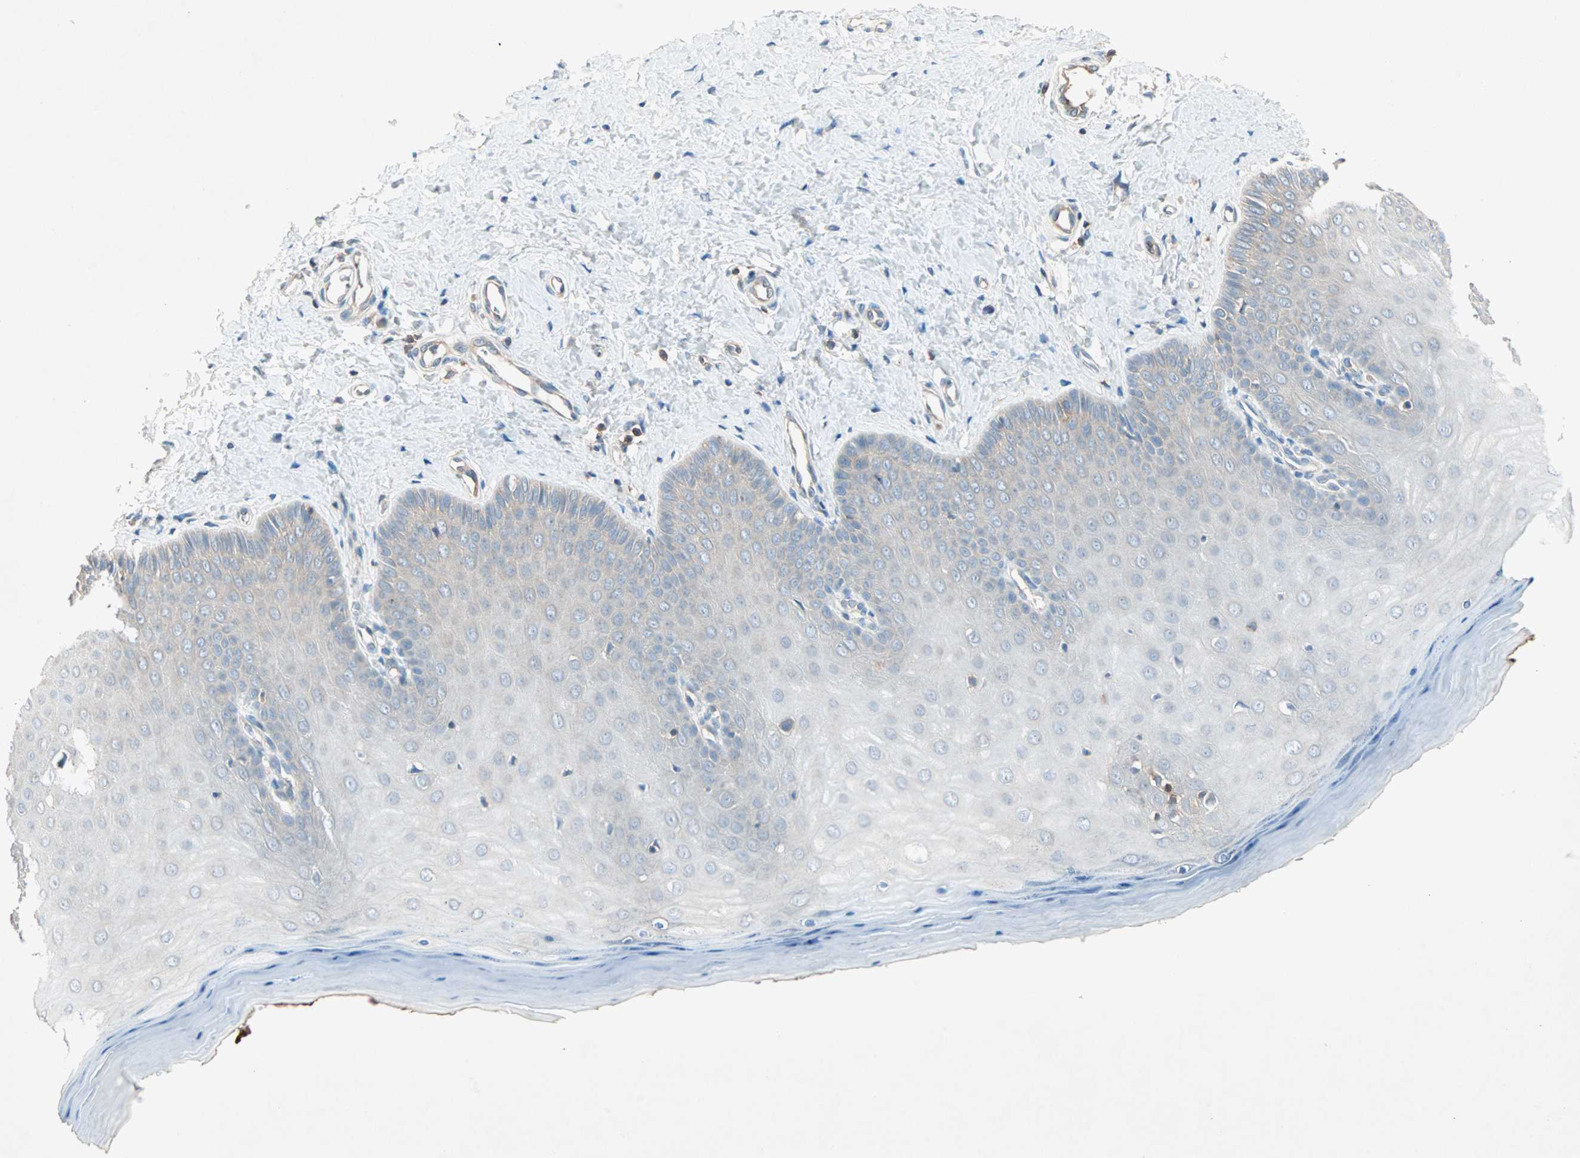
{"staining": {"intensity": "weak", "quantity": "<25%", "location": "cytoplasmic/membranous"}, "tissue": "cervix", "cell_type": "Squamous epithelial cells", "image_type": "normal", "snomed": [{"axis": "morphology", "description": "Normal tissue, NOS"}, {"axis": "topography", "description": "Cervix"}], "caption": "This is a image of immunohistochemistry staining of normal cervix, which shows no positivity in squamous epithelial cells. (IHC, brightfield microscopy, high magnification).", "gene": "TEC", "patient": {"sex": "female", "age": 55}}